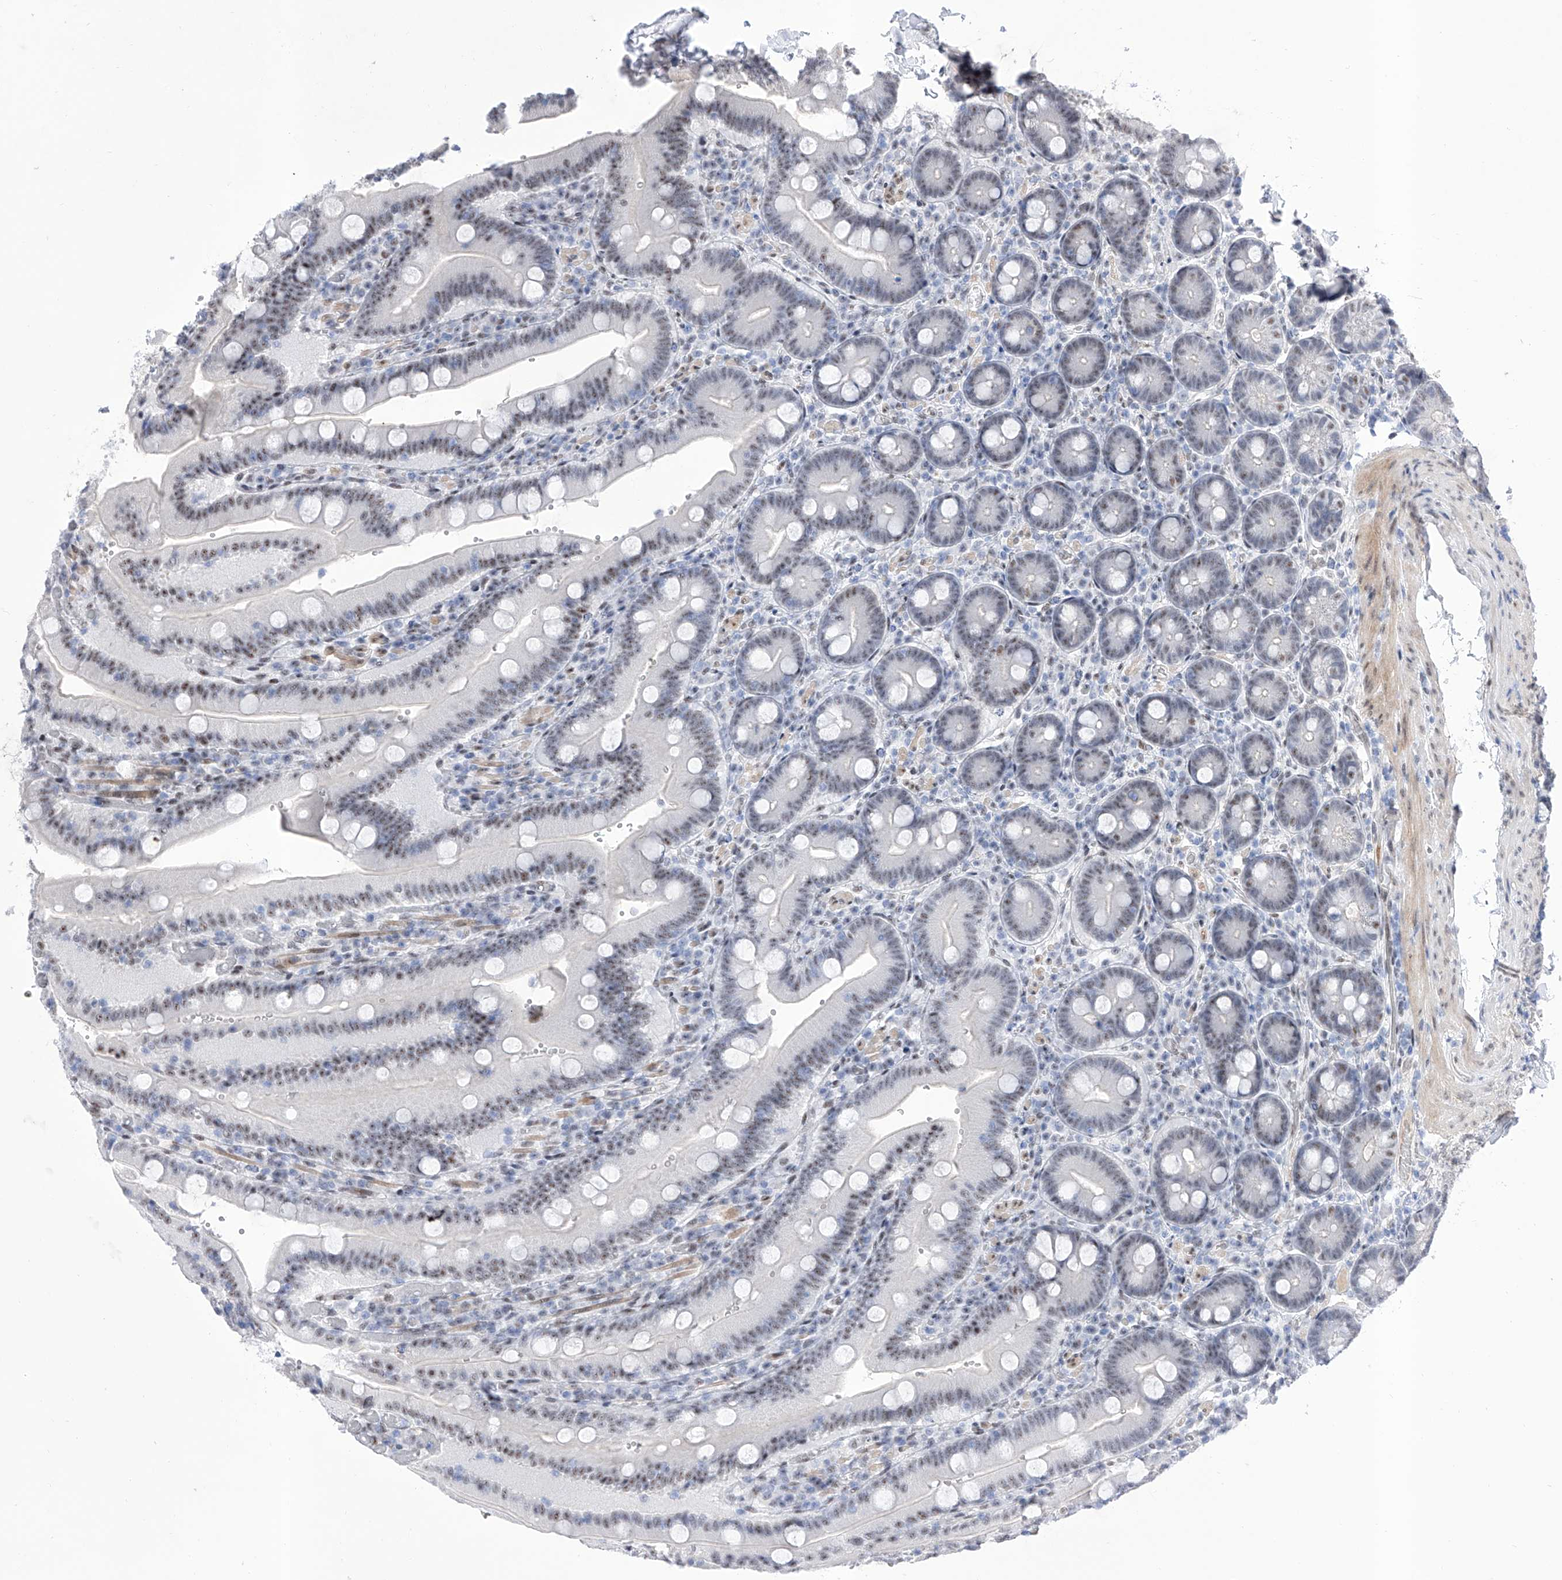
{"staining": {"intensity": "moderate", "quantity": "25%-75%", "location": "nuclear"}, "tissue": "duodenum", "cell_type": "Glandular cells", "image_type": "normal", "snomed": [{"axis": "morphology", "description": "Normal tissue, NOS"}, {"axis": "topography", "description": "Duodenum"}], "caption": "A histopathology image showing moderate nuclear positivity in about 25%-75% of glandular cells in unremarkable duodenum, as visualized by brown immunohistochemical staining.", "gene": "ATN1", "patient": {"sex": "female", "age": 62}}